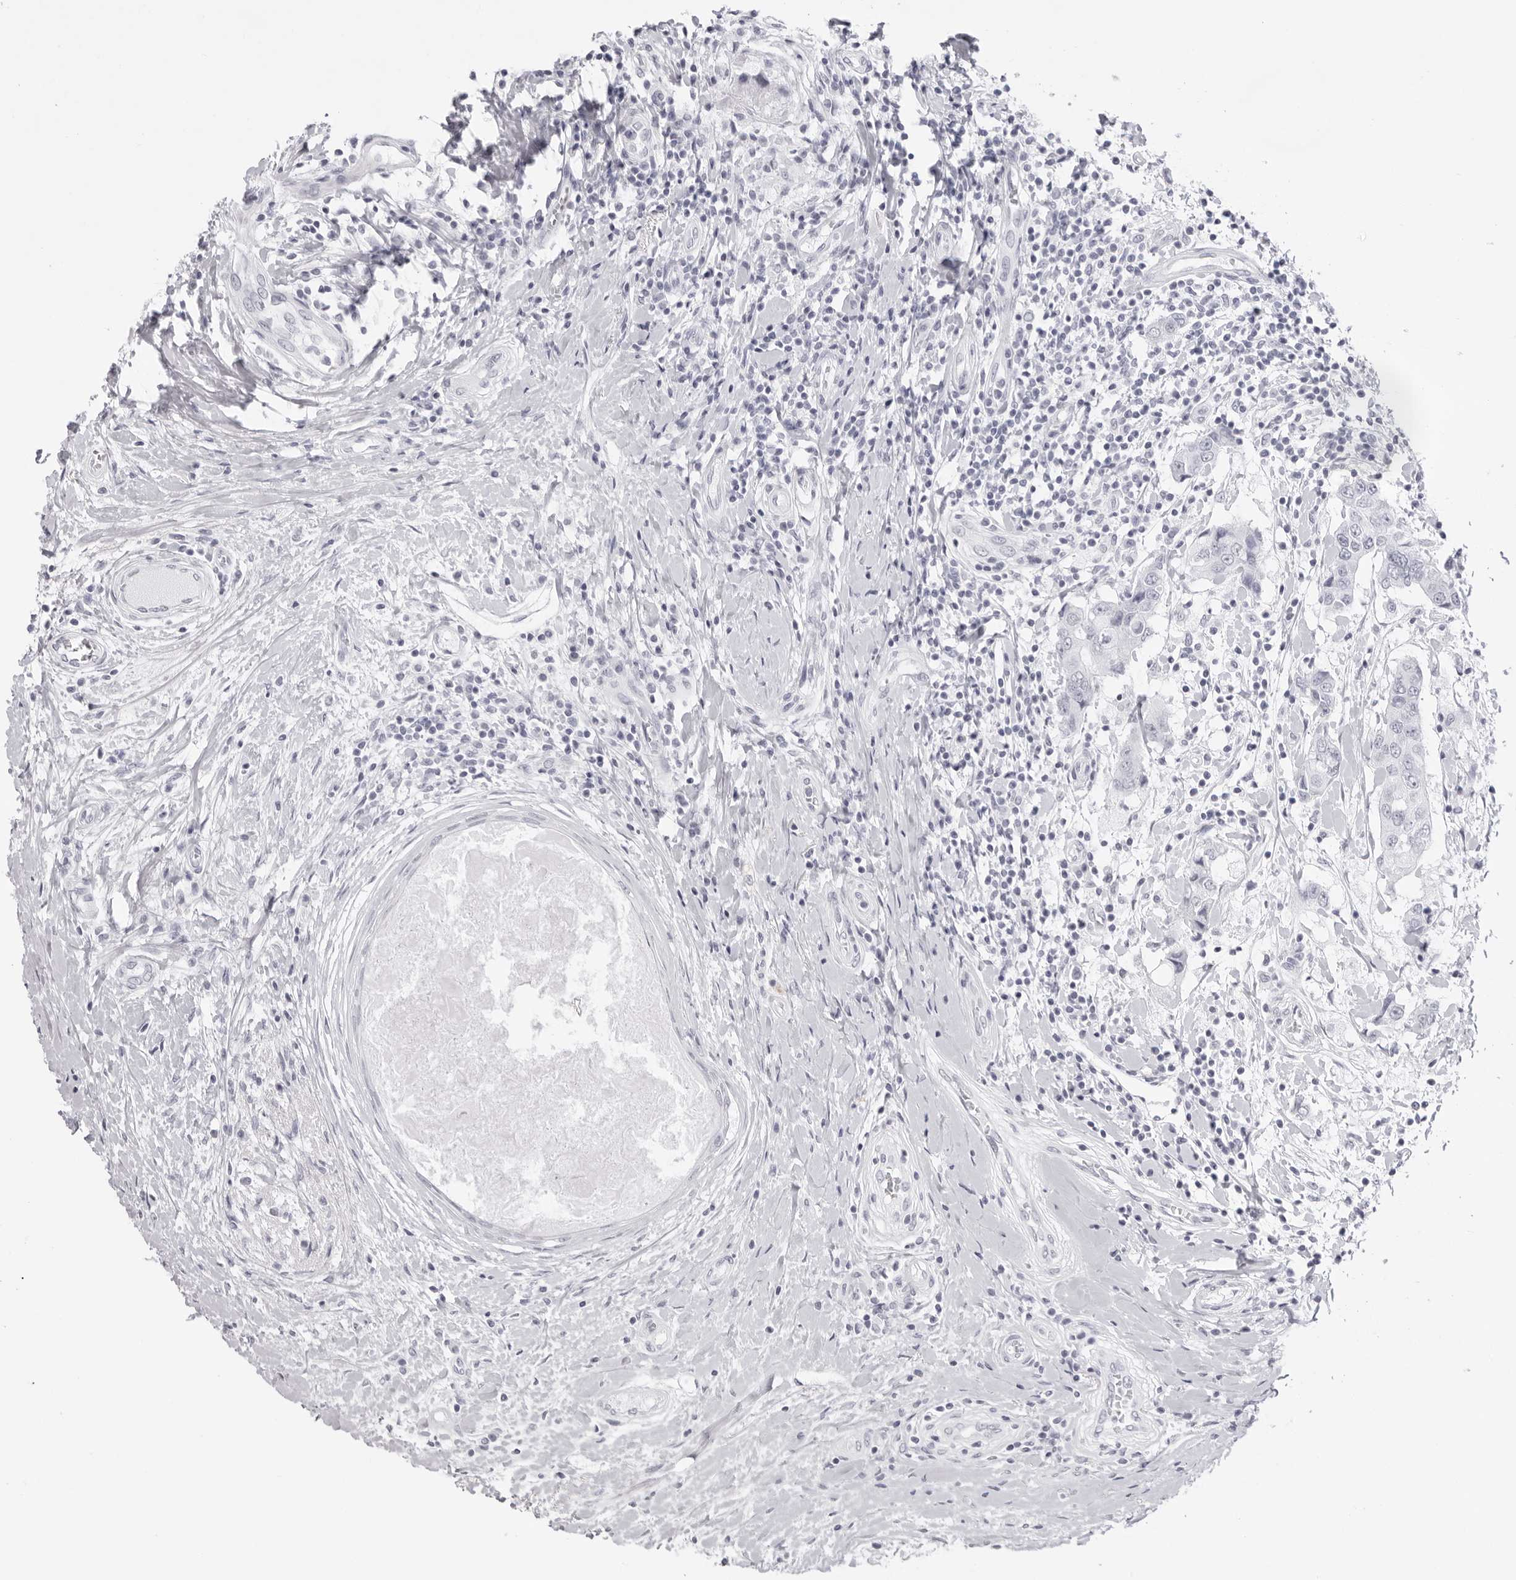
{"staining": {"intensity": "negative", "quantity": "none", "location": "none"}, "tissue": "breast cancer", "cell_type": "Tumor cells", "image_type": "cancer", "snomed": [{"axis": "morphology", "description": "Duct carcinoma"}, {"axis": "topography", "description": "Breast"}], "caption": "An image of human breast cancer is negative for staining in tumor cells. (DAB IHC, high magnification).", "gene": "KLK12", "patient": {"sex": "female", "age": 27}}